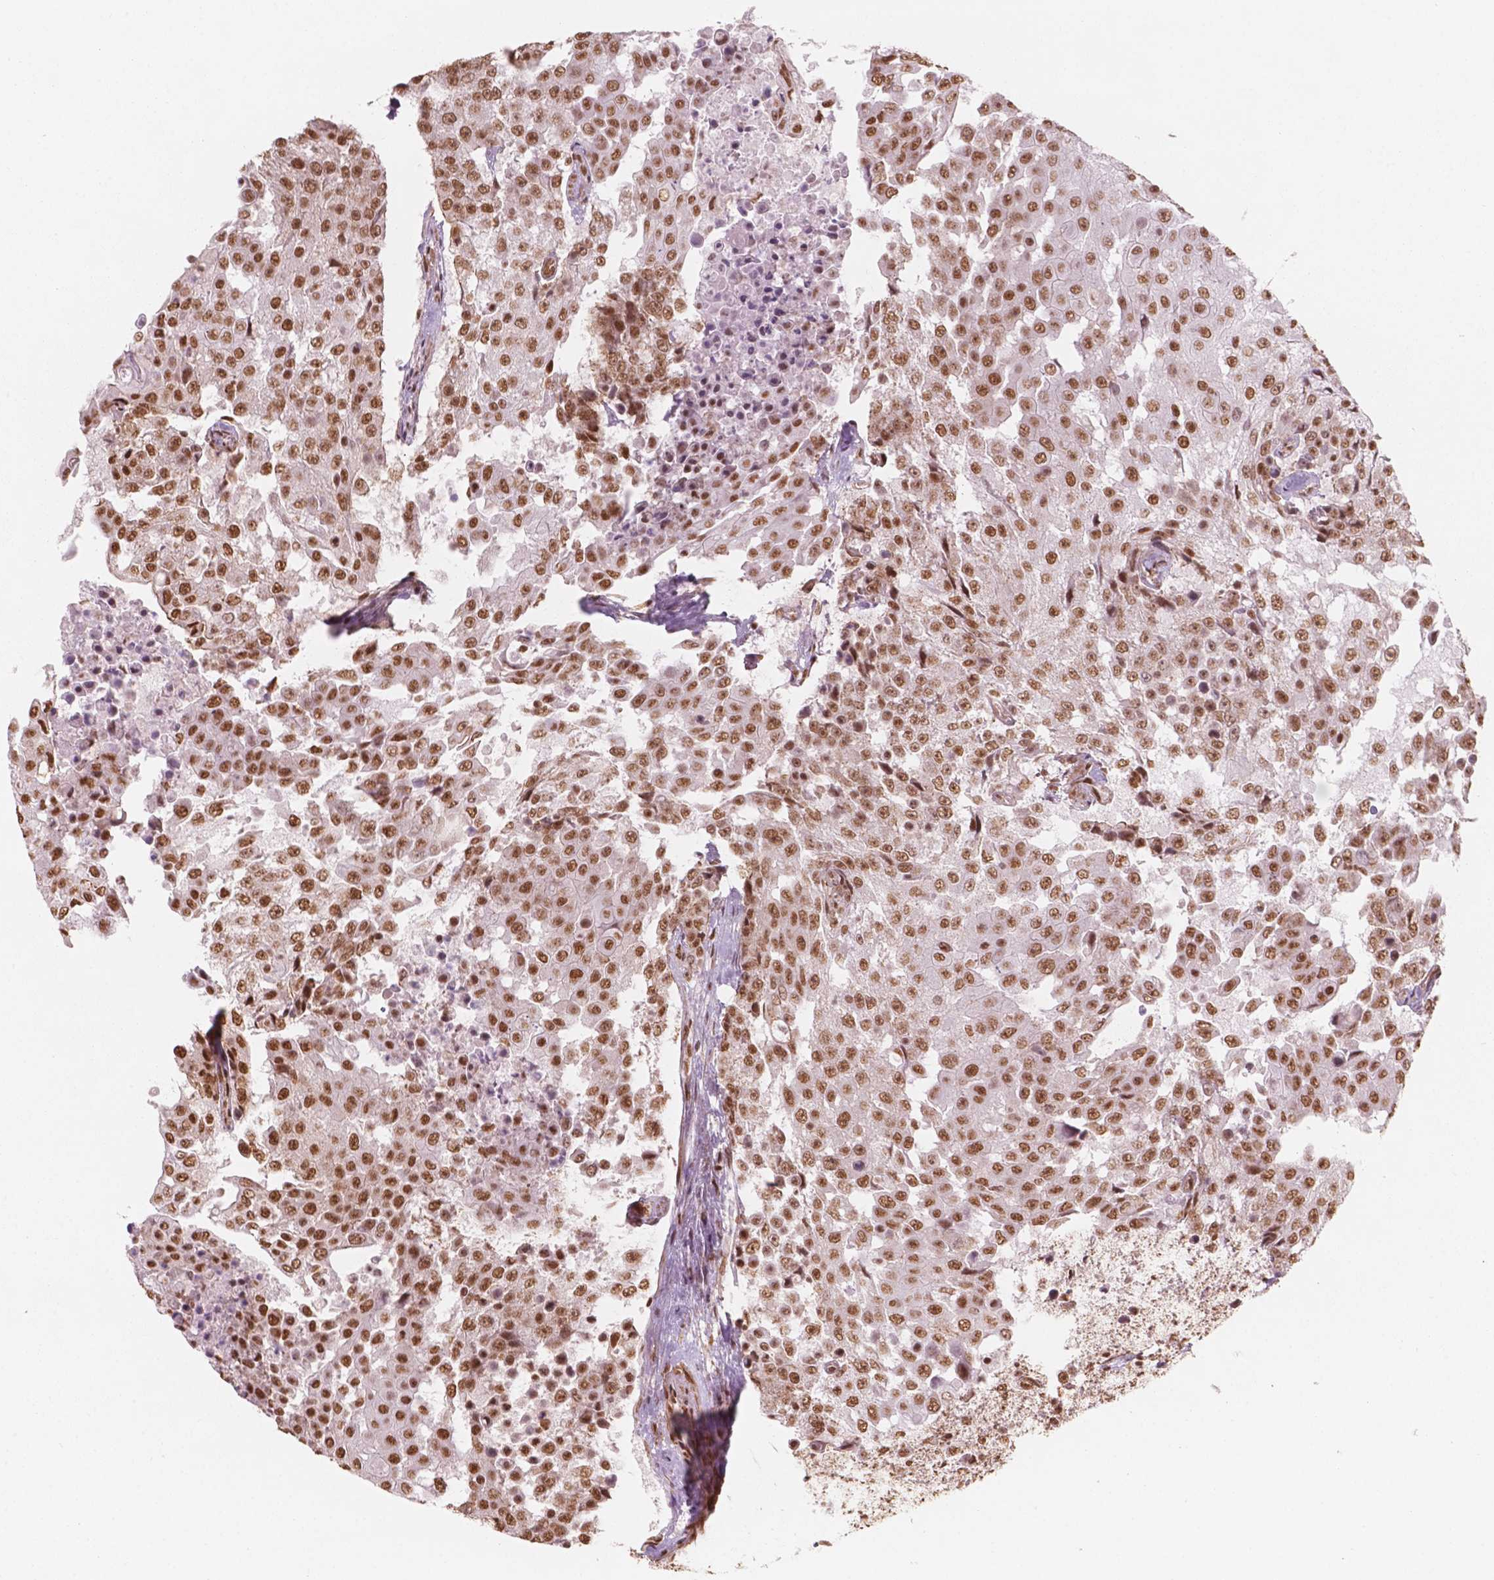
{"staining": {"intensity": "moderate", "quantity": ">75%", "location": "nuclear"}, "tissue": "urothelial cancer", "cell_type": "Tumor cells", "image_type": "cancer", "snomed": [{"axis": "morphology", "description": "Urothelial carcinoma, High grade"}, {"axis": "topography", "description": "Urinary bladder"}], "caption": "Protein expression analysis of urothelial carcinoma (high-grade) shows moderate nuclear staining in approximately >75% of tumor cells.", "gene": "GTF3C5", "patient": {"sex": "female", "age": 63}}